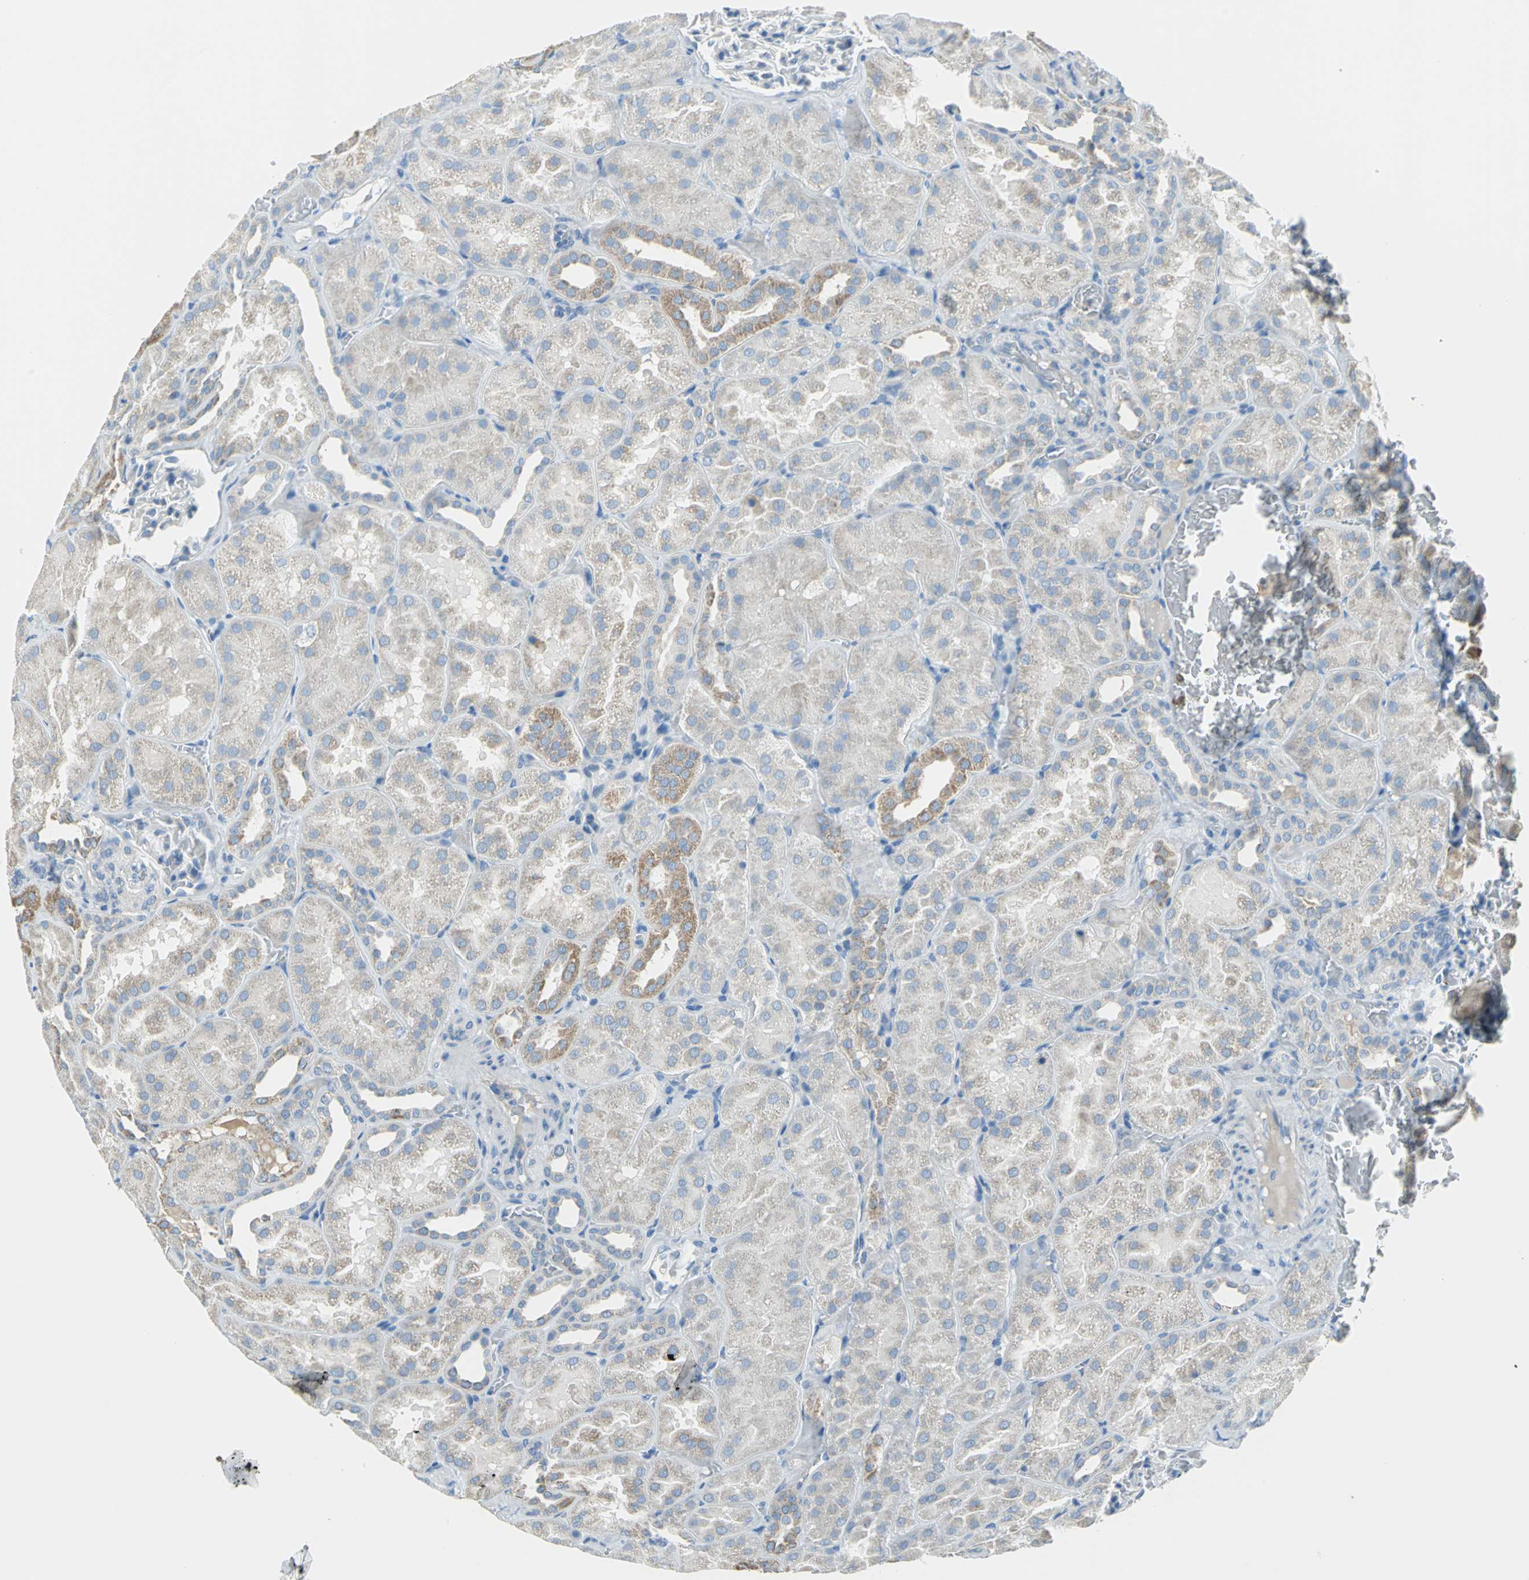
{"staining": {"intensity": "negative", "quantity": "none", "location": "none"}, "tissue": "kidney", "cell_type": "Cells in glomeruli", "image_type": "normal", "snomed": [{"axis": "morphology", "description": "Normal tissue, NOS"}, {"axis": "topography", "description": "Kidney"}], "caption": "Human kidney stained for a protein using IHC demonstrates no staining in cells in glomeruli.", "gene": "ALOX15", "patient": {"sex": "male", "age": 28}}